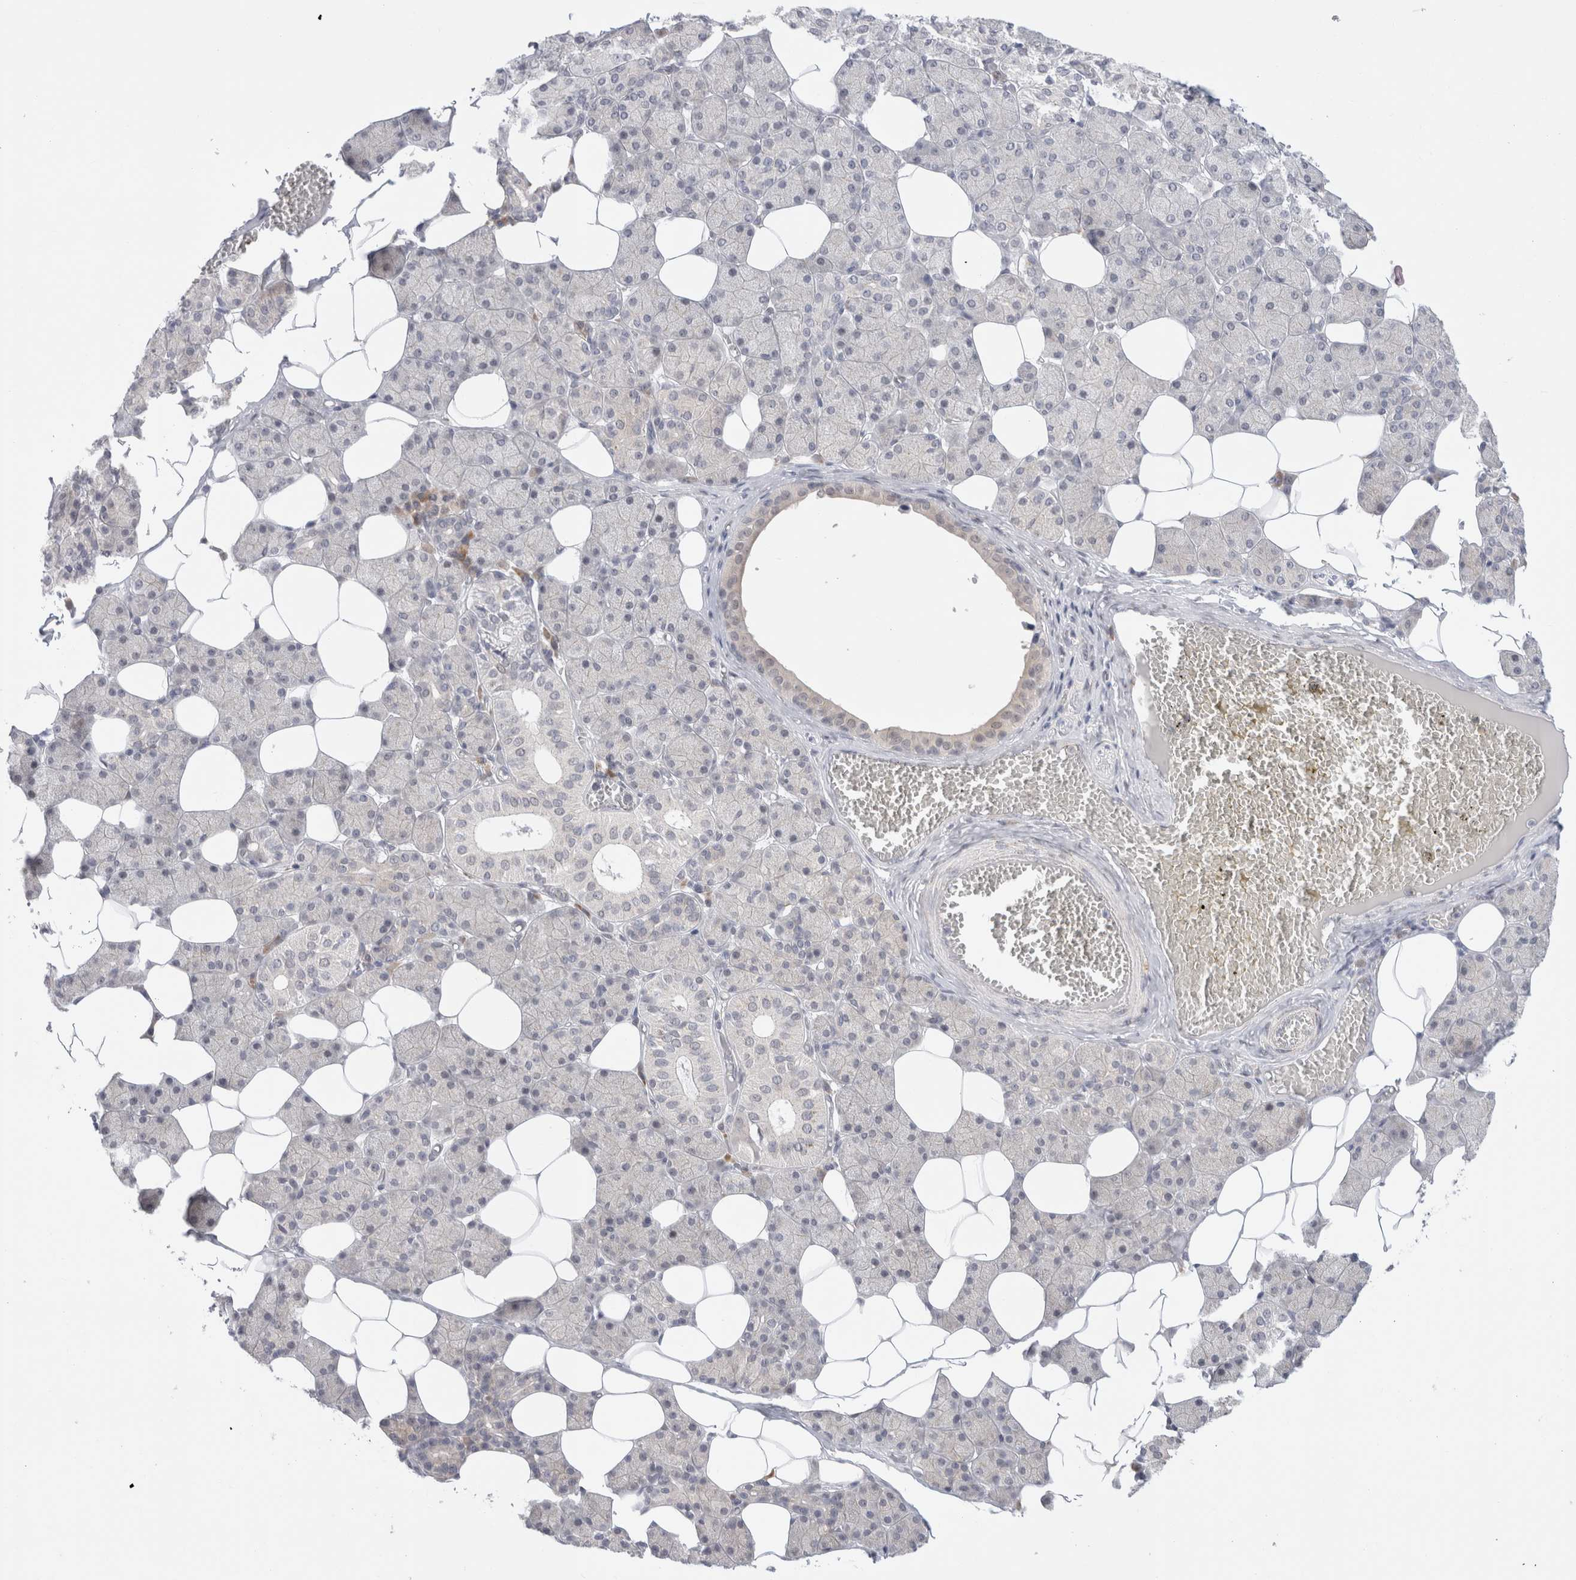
{"staining": {"intensity": "negative", "quantity": "none", "location": "none"}, "tissue": "salivary gland", "cell_type": "Glandular cells", "image_type": "normal", "snomed": [{"axis": "morphology", "description": "Normal tissue, NOS"}, {"axis": "topography", "description": "Salivary gland"}], "caption": "This is a photomicrograph of immunohistochemistry (IHC) staining of normal salivary gland, which shows no expression in glandular cells.", "gene": "TRMT1L", "patient": {"sex": "female", "age": 33}}